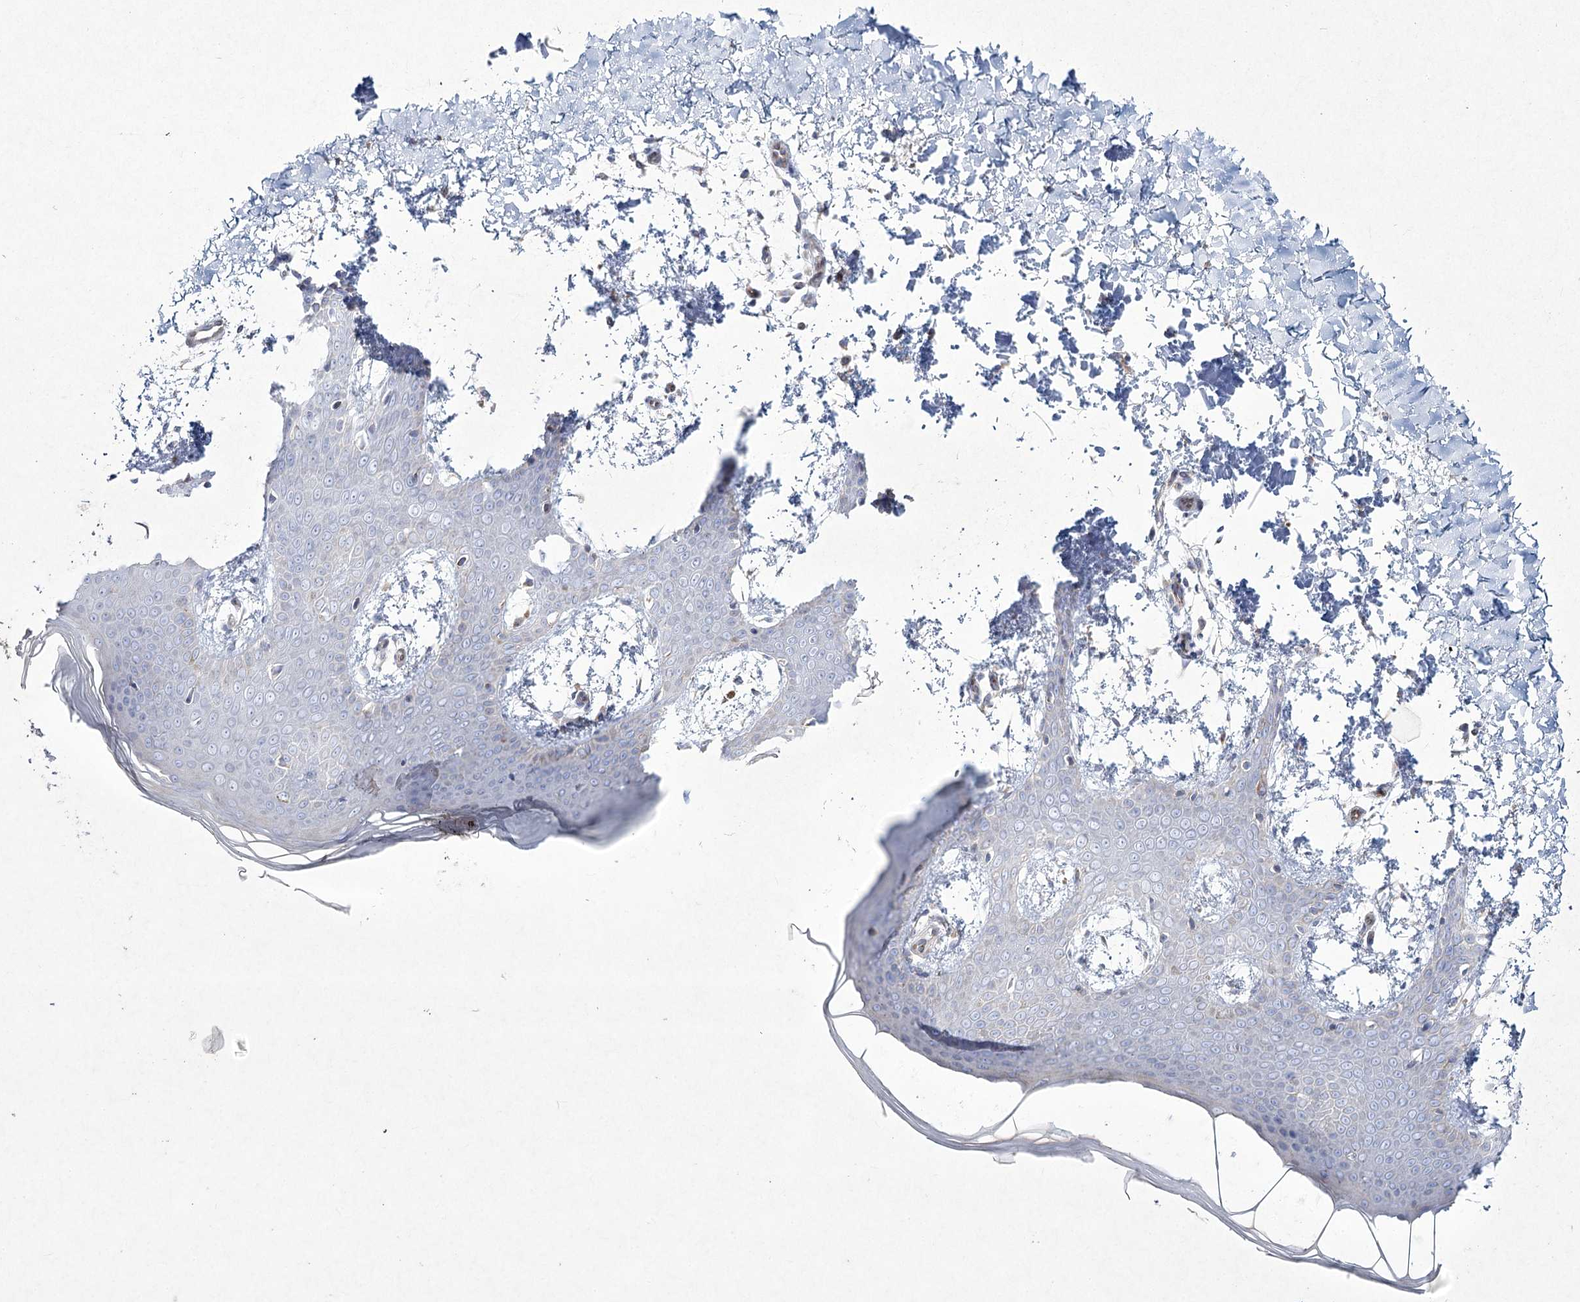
{"staining": {"intensity": "negative", "quantity": "none", "location": "none"}, "tissue": "skin", "cell_type": "Fibroblasts", "image_type": "normal", "snomed": [{"axis": "morphology", "description": "Normal tissue, NOS"}, {"axis": "topography", "description": "Skin"}], "caption": "Fibroblasts show no significant positivity in normal skin.", "gene": "NIPAL4", "patient": {"sex": "male", "age": 36}}